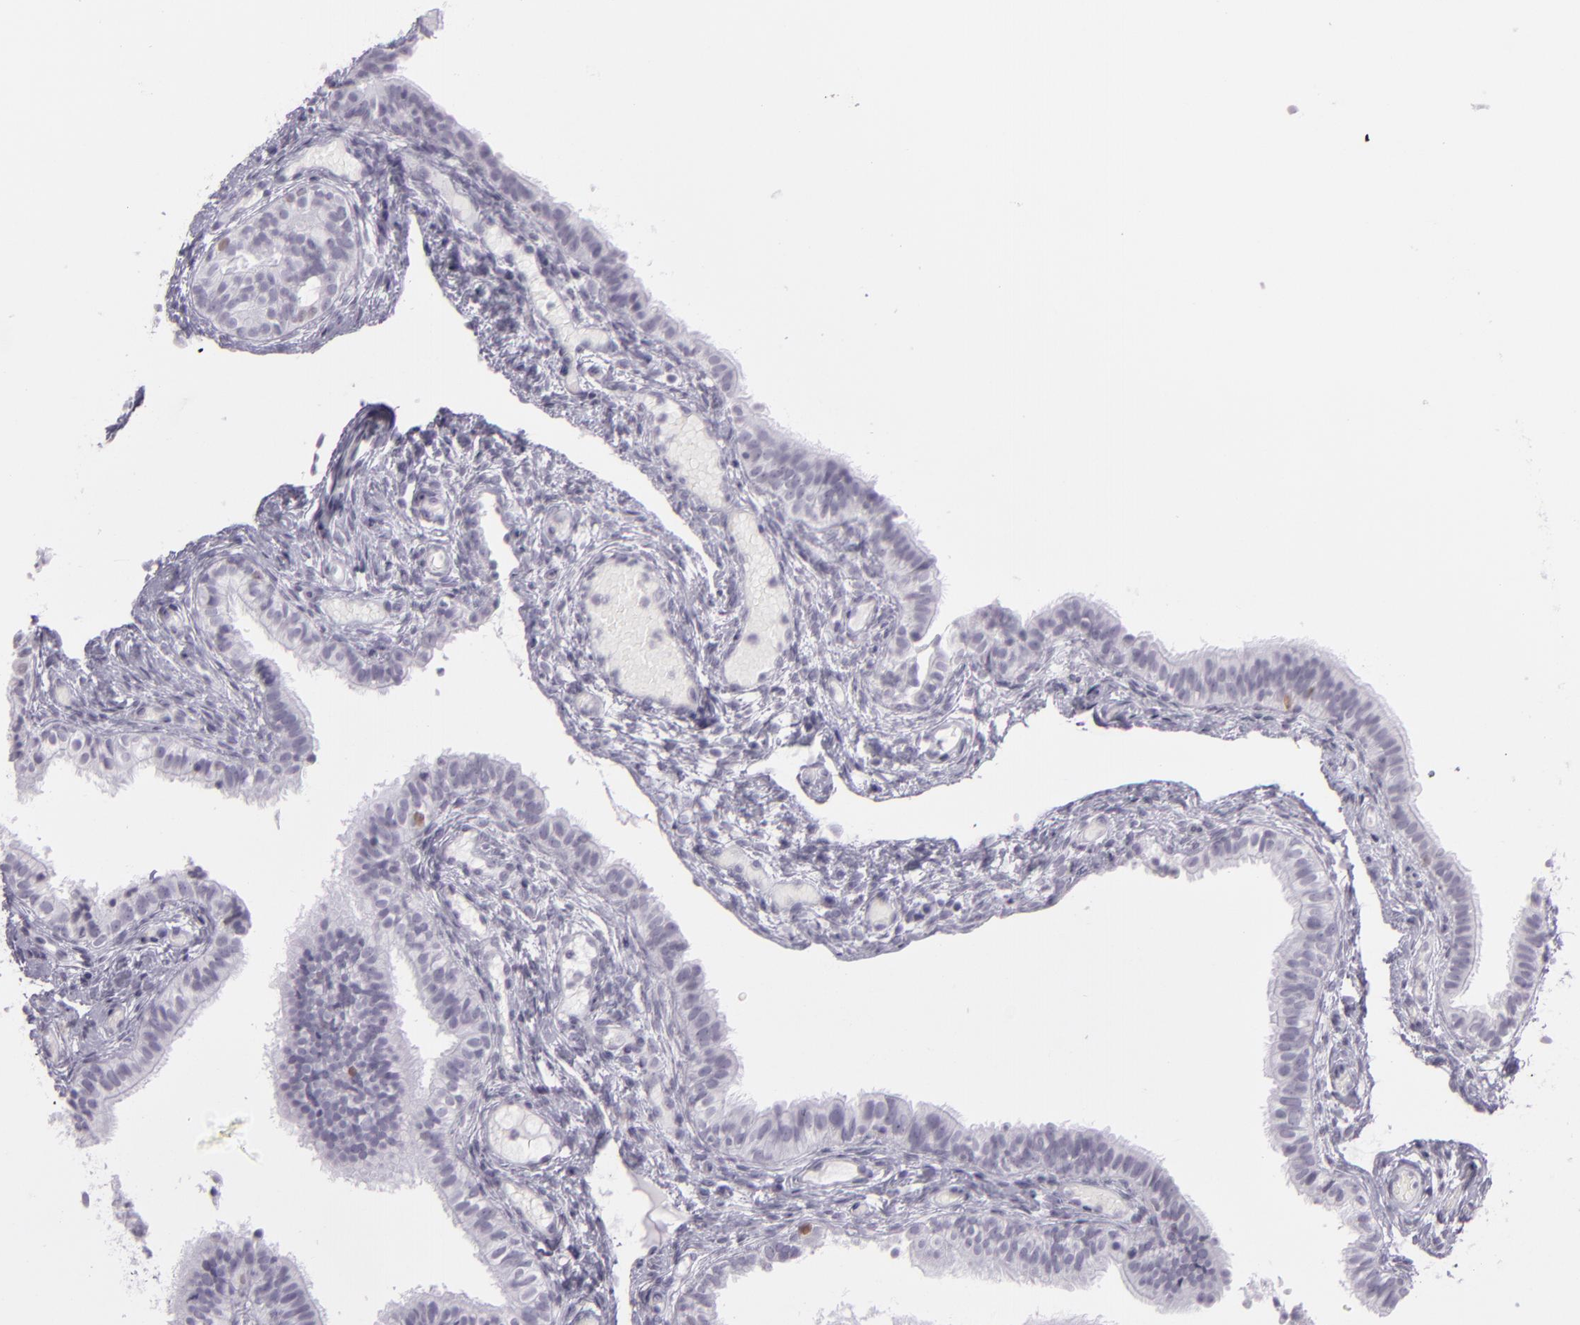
{"staining": {"intensity": "negative", "quantity": "none", "location": "none"}, "tissue": "fallopian tube", "cell_type": "Glandular cells", "image_type": "normal", "snomed": [{"axis": "morphology", "description": "Normal tissue, NOS"}, {"axis": "morphology", "description": "Dermoid, NOS"}, {"axis": "topography", "description": "Fallopian tube"}], "caption": "IHC photomicrograph of benign fallopian tube: human fallopian tube stained with DAB reveals no significant protein expression in glandular cells.", "gene": "MCM3", "patient": {"sex": "female", "age": 33}}